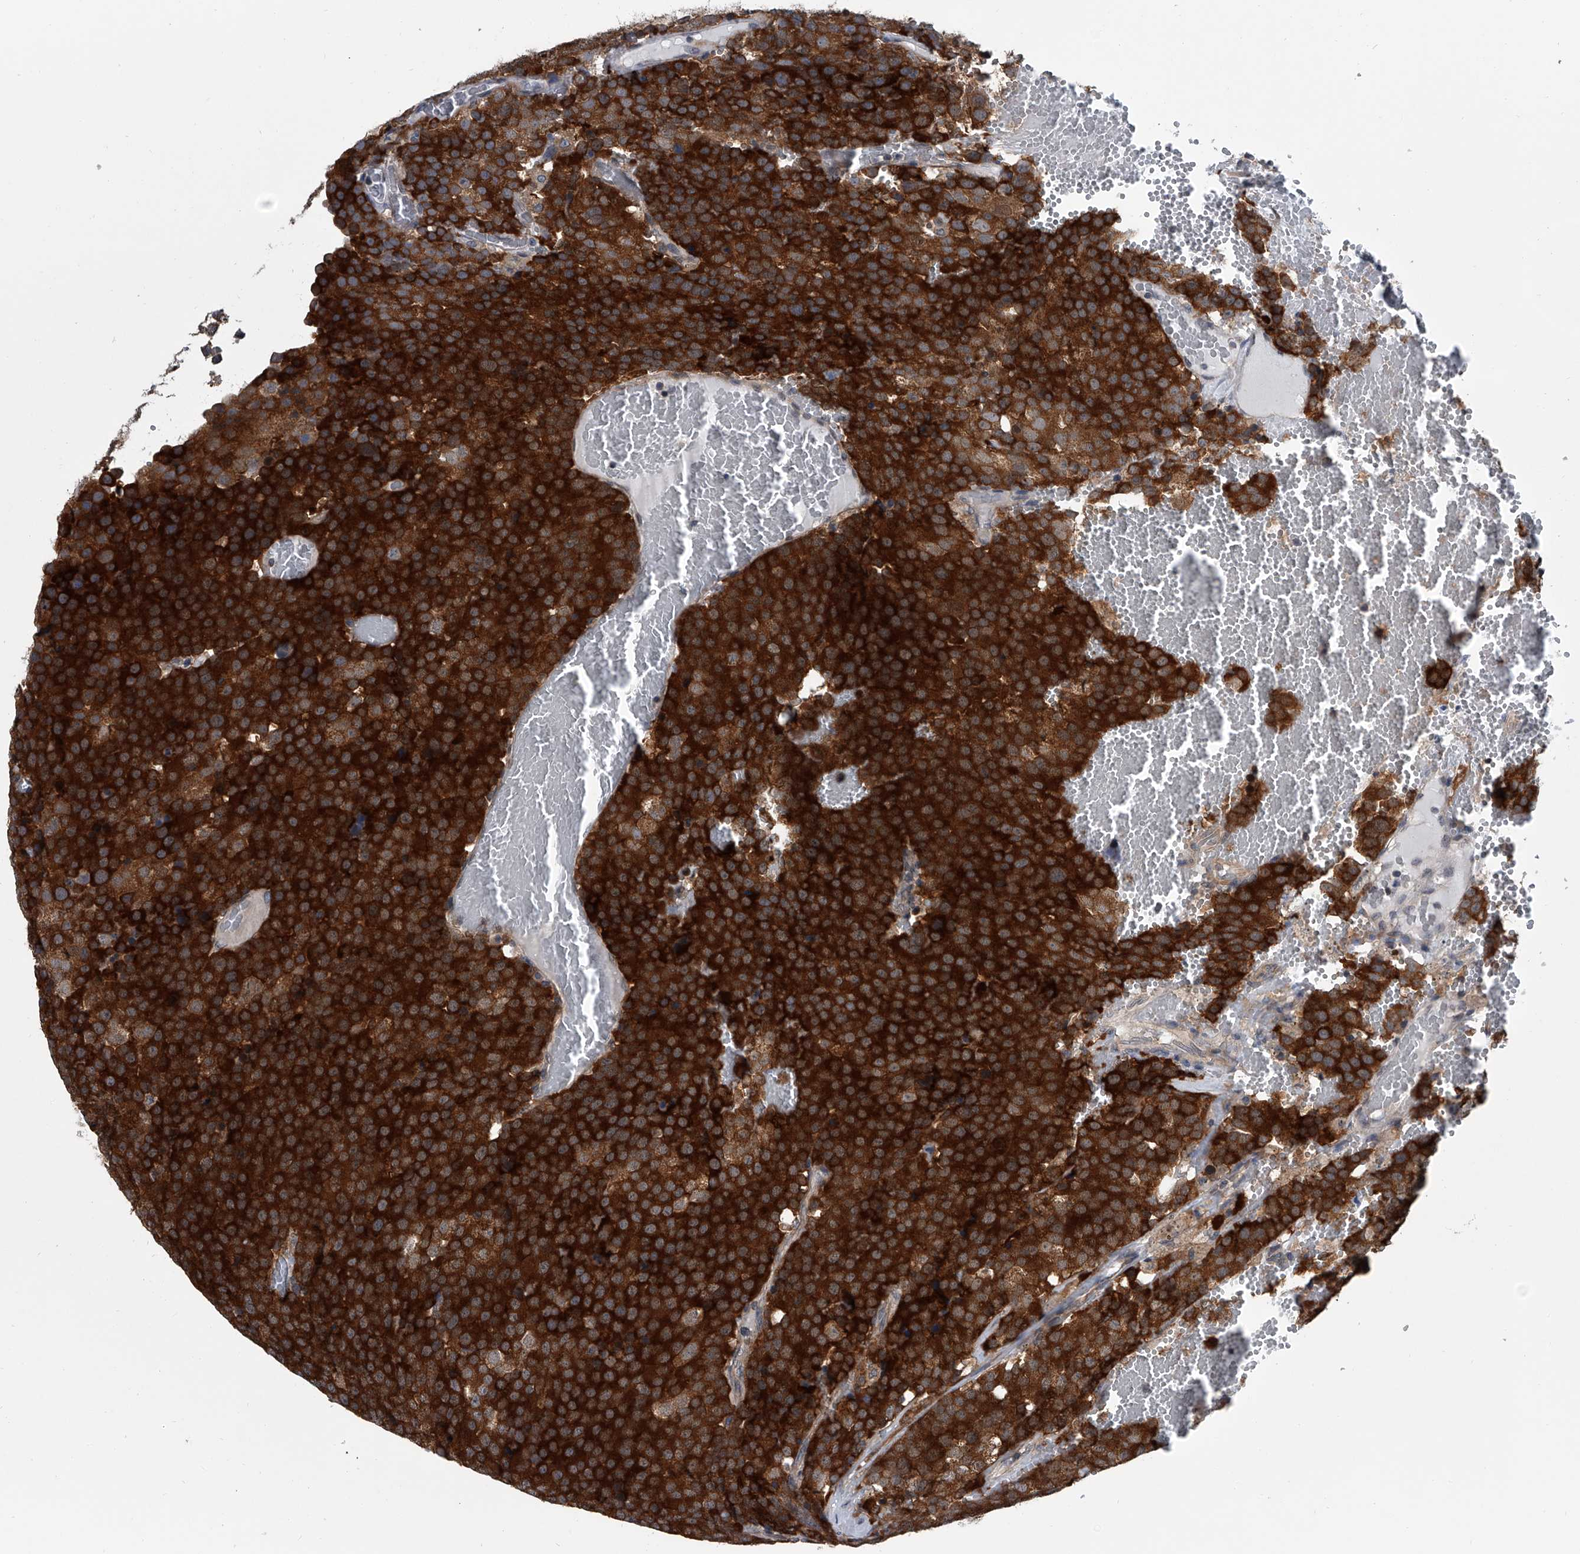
{"staining": {"intensity": "strong", "quantity": ">75%", "location": "cytoplasmic/membranous"}, "tissue": "testis cancer", "cell_type": "Tumor cells", "image_type": "cancer", "snomed": [{"axis": "morphology", "description": "Seminoma, NOS"}, {"axis": "topography", "description": "Testis"}], "caption": "The image reveals staining of testis cancer, revealing strong cytoplasmic/membranous protein positivity (brown color) within tumor cells. The protein is stained brown, and the nuclei are stained in blue (DAB IHC with brightfield microscopy, high magnification).", "gene": "PPP2R5D", "patient": {"sex": "male", "age": 71}}